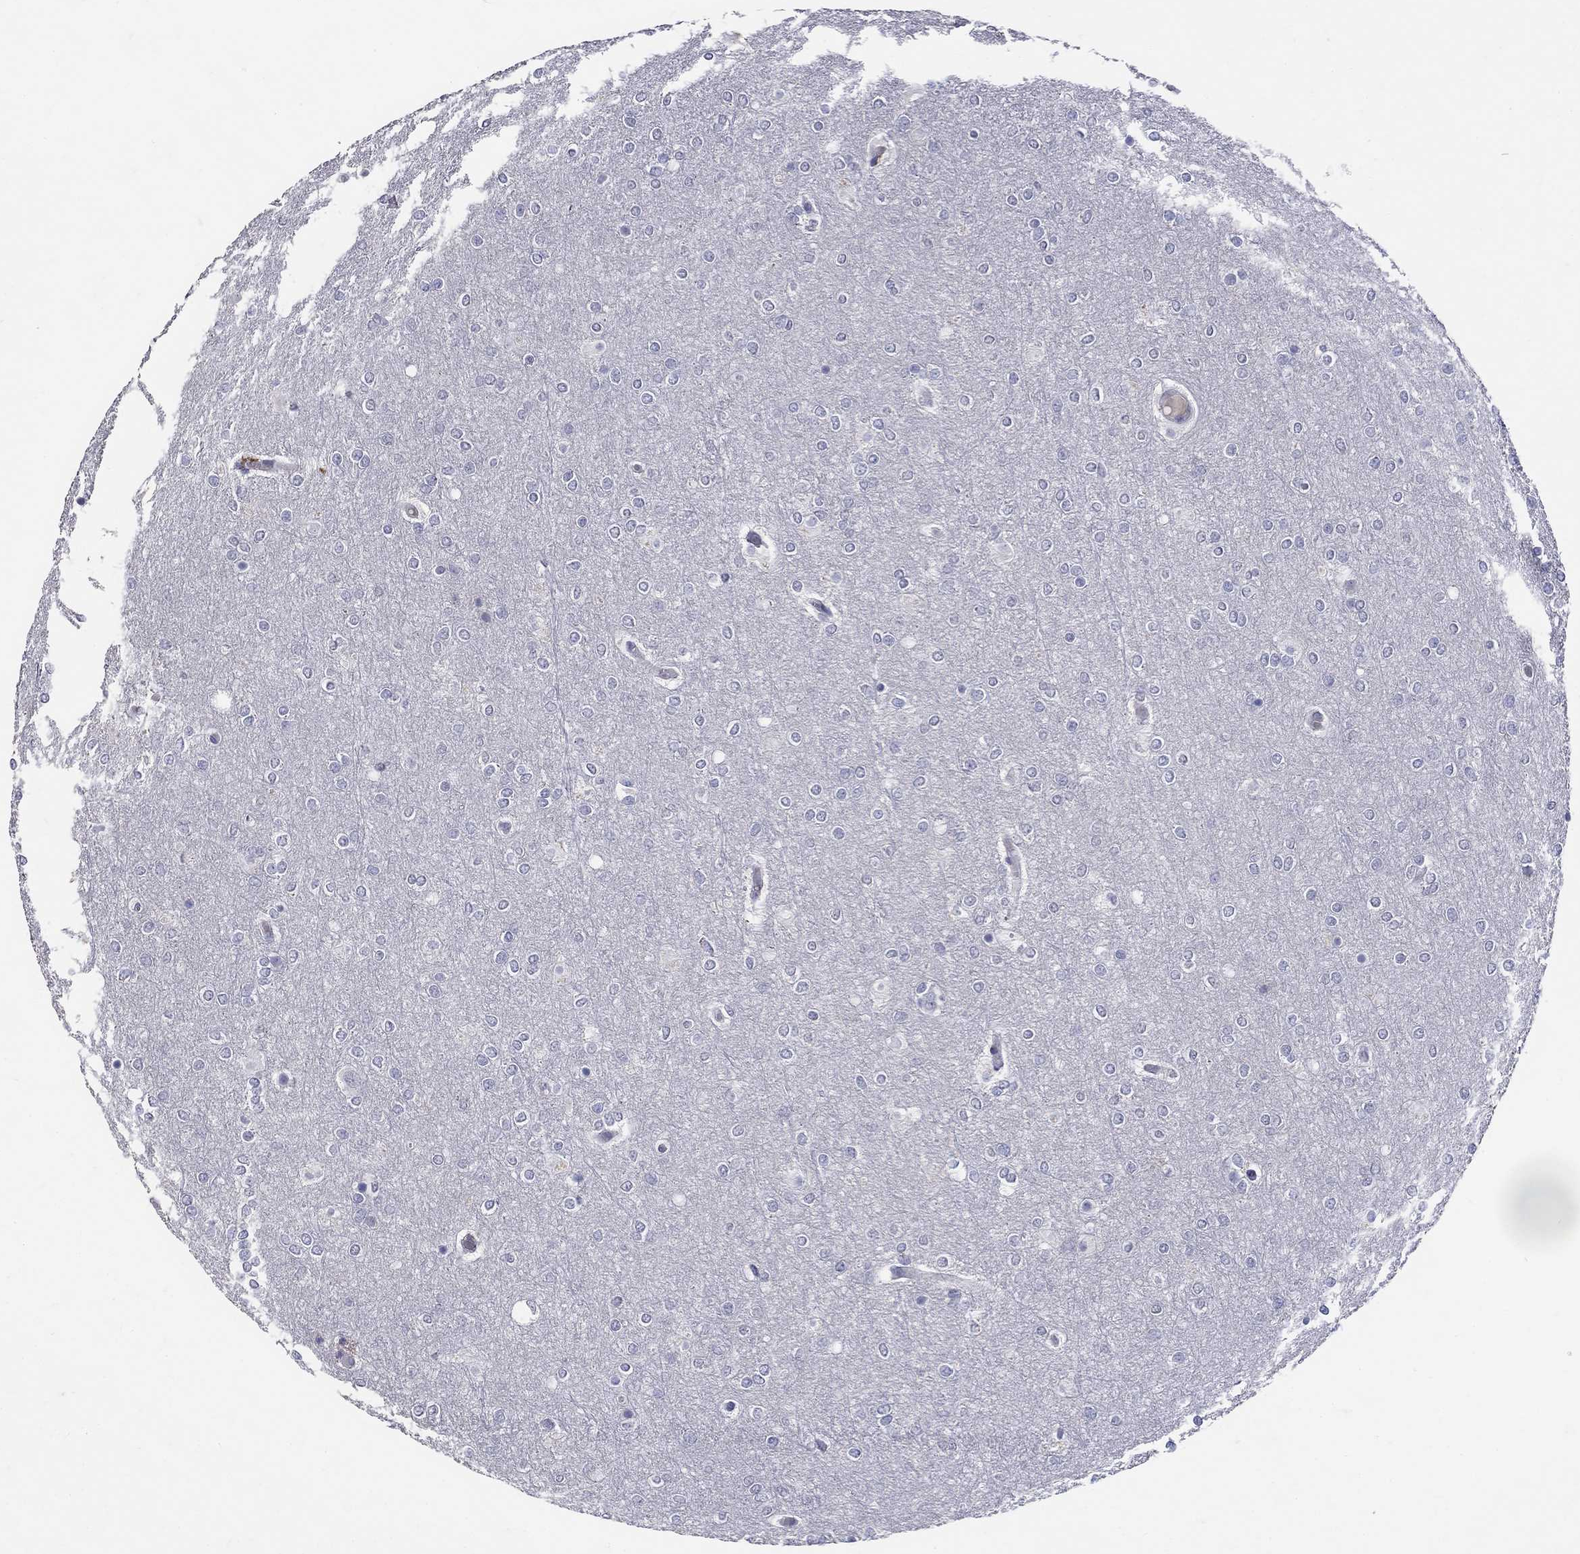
{"staining": {"intensity": "negative", "quantity": "none", "location": "none"}, "tissue": "glioma", "cell_type": "Tumor cells", "image_type": "cancer", "snomed": [{"axis": "morphology", "description": "Glioma, malignant, High grade"}, {"axis": "topography", "description": "Brain"}], "caption": "High magnification brightfield microscopy of malignant high-grade glioma stained with DAB (3,3'-diaminobenzidine) (brown) and counterstained with hematoxylin (blue): tumor cells show no significant staining.", "gene": "HMX2", "patient": {"sex": "female", "age": 61}}